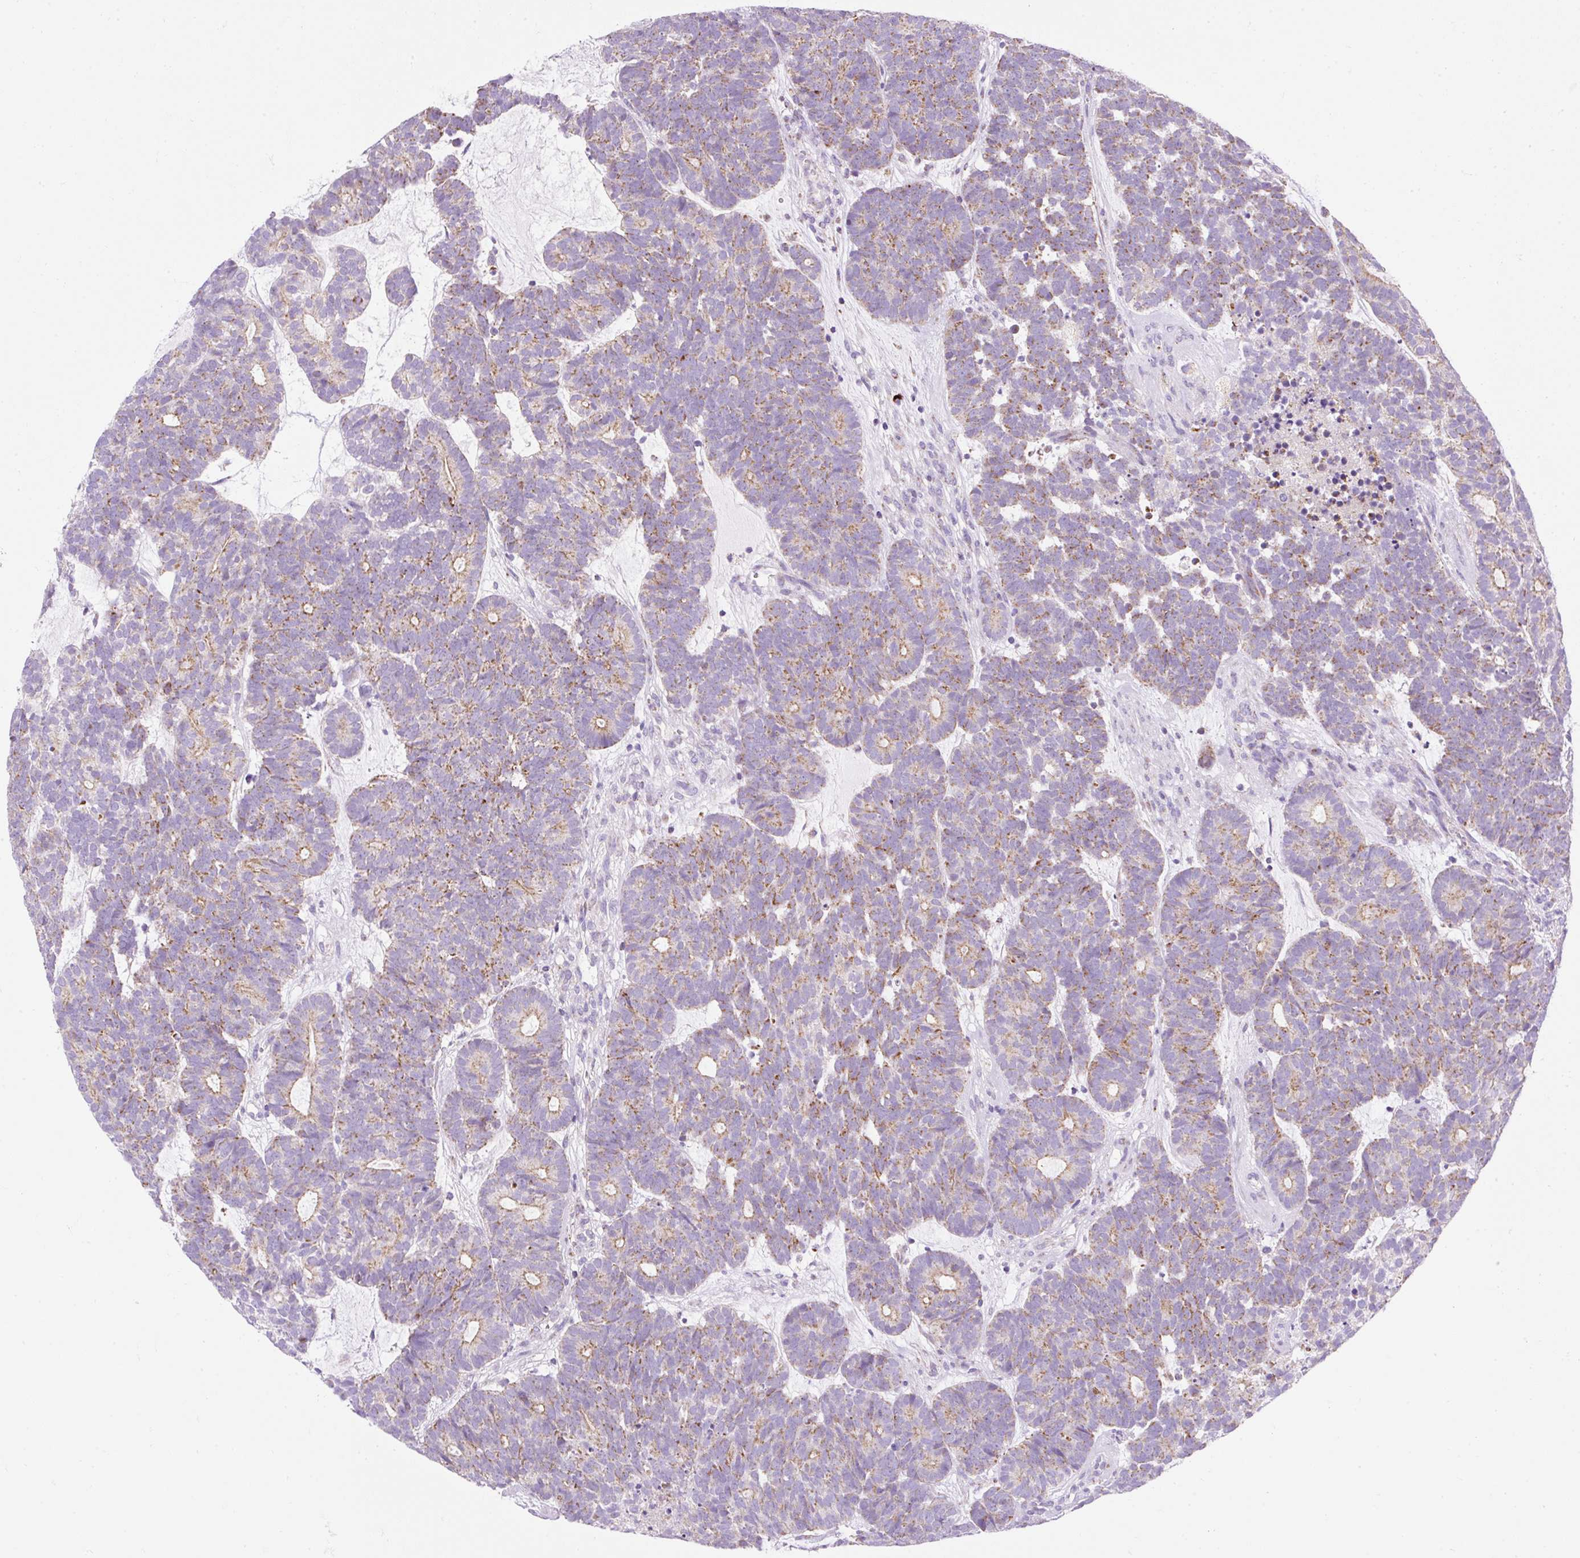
{"staining": {"intensity": "moderate", "quantity": "25%-75%", "location": "cytoplasmic/membranous"}, "tissue": "head and neck cancer", "cell_type": "Tumor cells", "image_type": "cancer", "snomed": [{"axis": "morphology", "description": "Adenocarcinoma, NOS"}, {"axis": "topography", "description": "Head-Neck"}], "caption": "DAB (3,3'-diaminobenzidine) immunohistochemical staining of adenocarcinoma (head and neck) demonstrates moderate cytoplasmic/membranous protein staining in approximately 25%-75% of tumor cells. (DAB (3,3'-diaminobenzidine) = brown stain, brightfield microscopy at high magnification).", "gene": "PLPP2", "patient": {"sex": "female", "age": 81}}